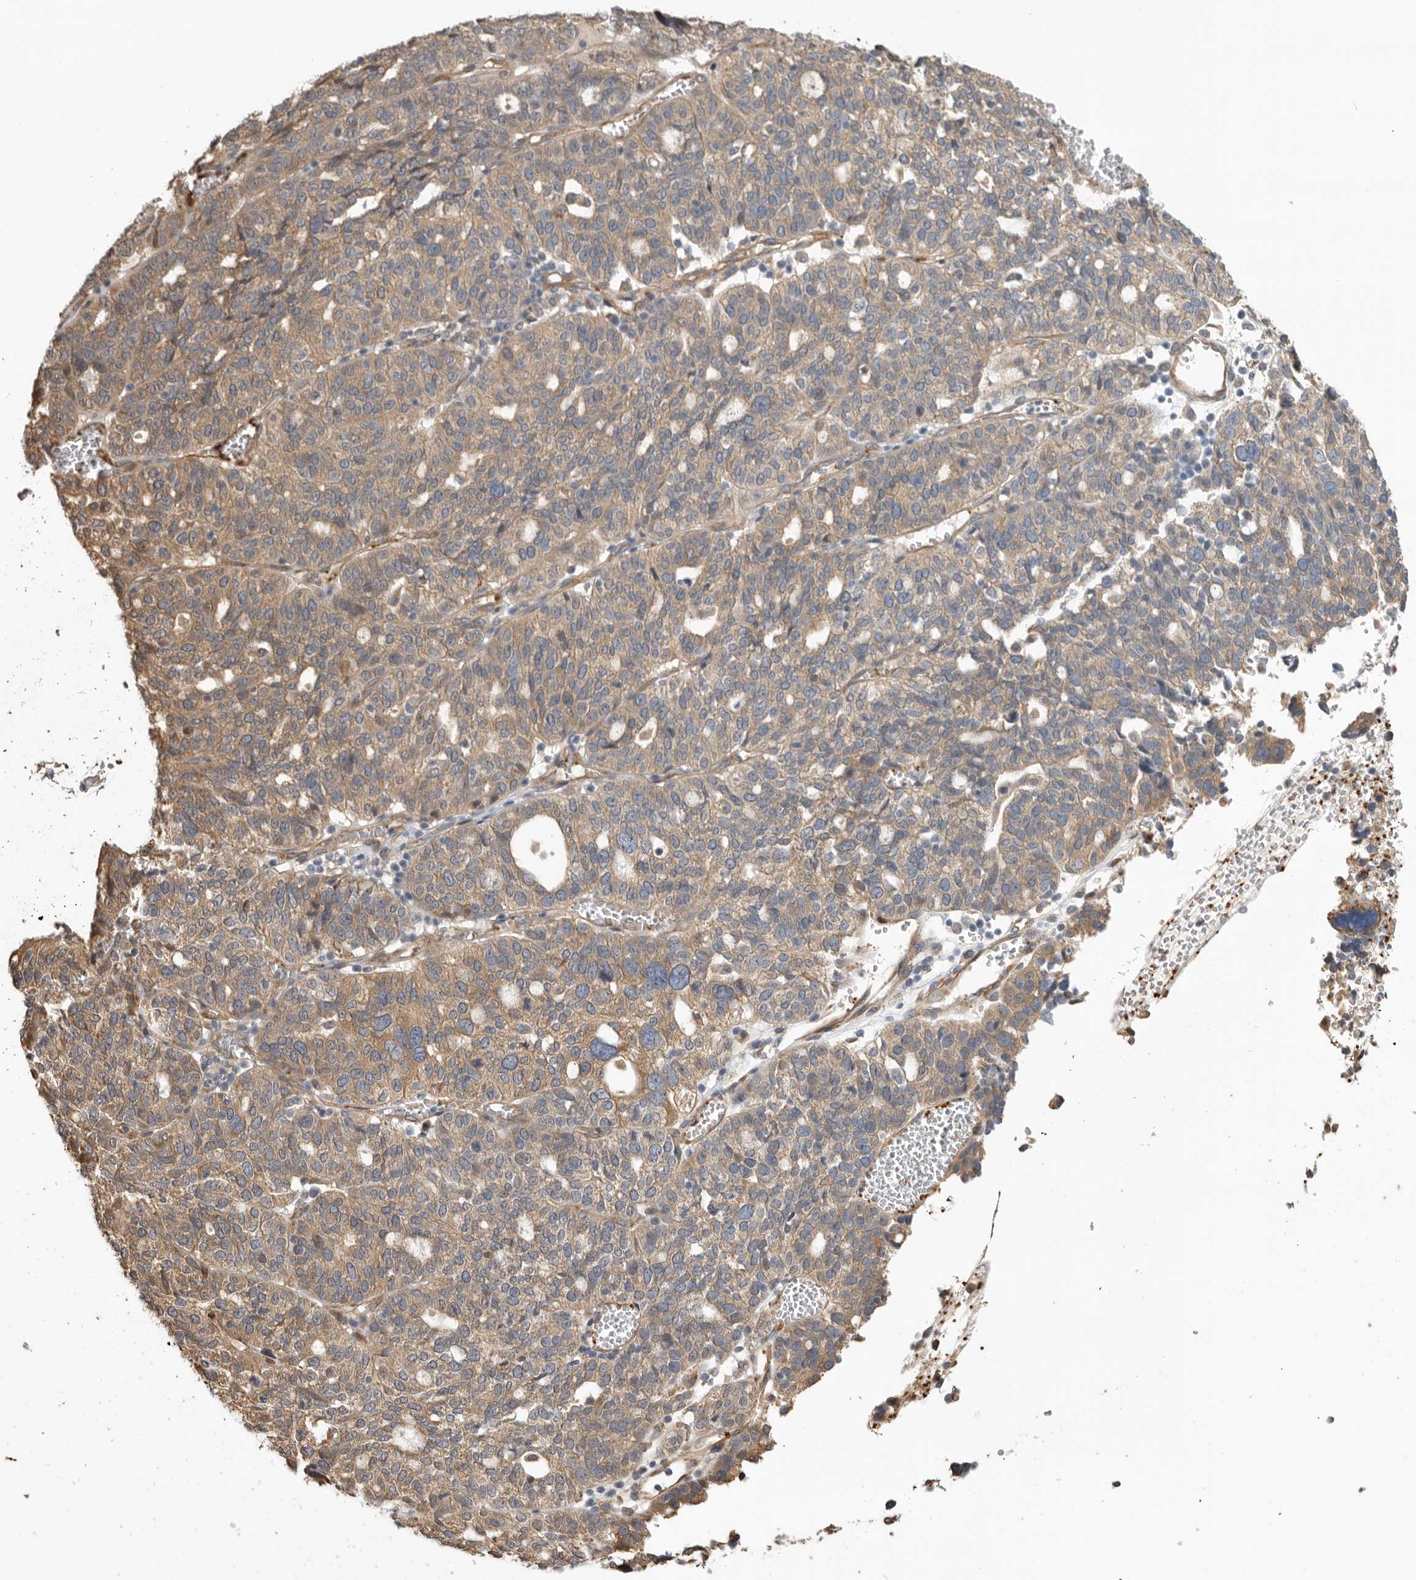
{"staining": {"intensity": "moderate", "quantity": ">75%", "location": "cytoplasmic/membranous"}, "tissue": "ovarian cancer", "cell_type": "Tumor cells", "image_type": "cancer", "snomed": [{"axis": "morphology", "description": "Cystadenocarcinoma, serous, NOS"}, {"axis": "topography", "description": "Ovary"}], "caption": "Immunohistochemical staining of human serous cystadenocarcinoma (ovarian) shows moderate cytoplasmic/membranous protein staining in approximately >75% of tumor cells. (brown staining indicates protein expression, while blue staining denotes nuclei).", "gene": "CDC42BPB", "patient": {"sex": "female", "age": 59}}